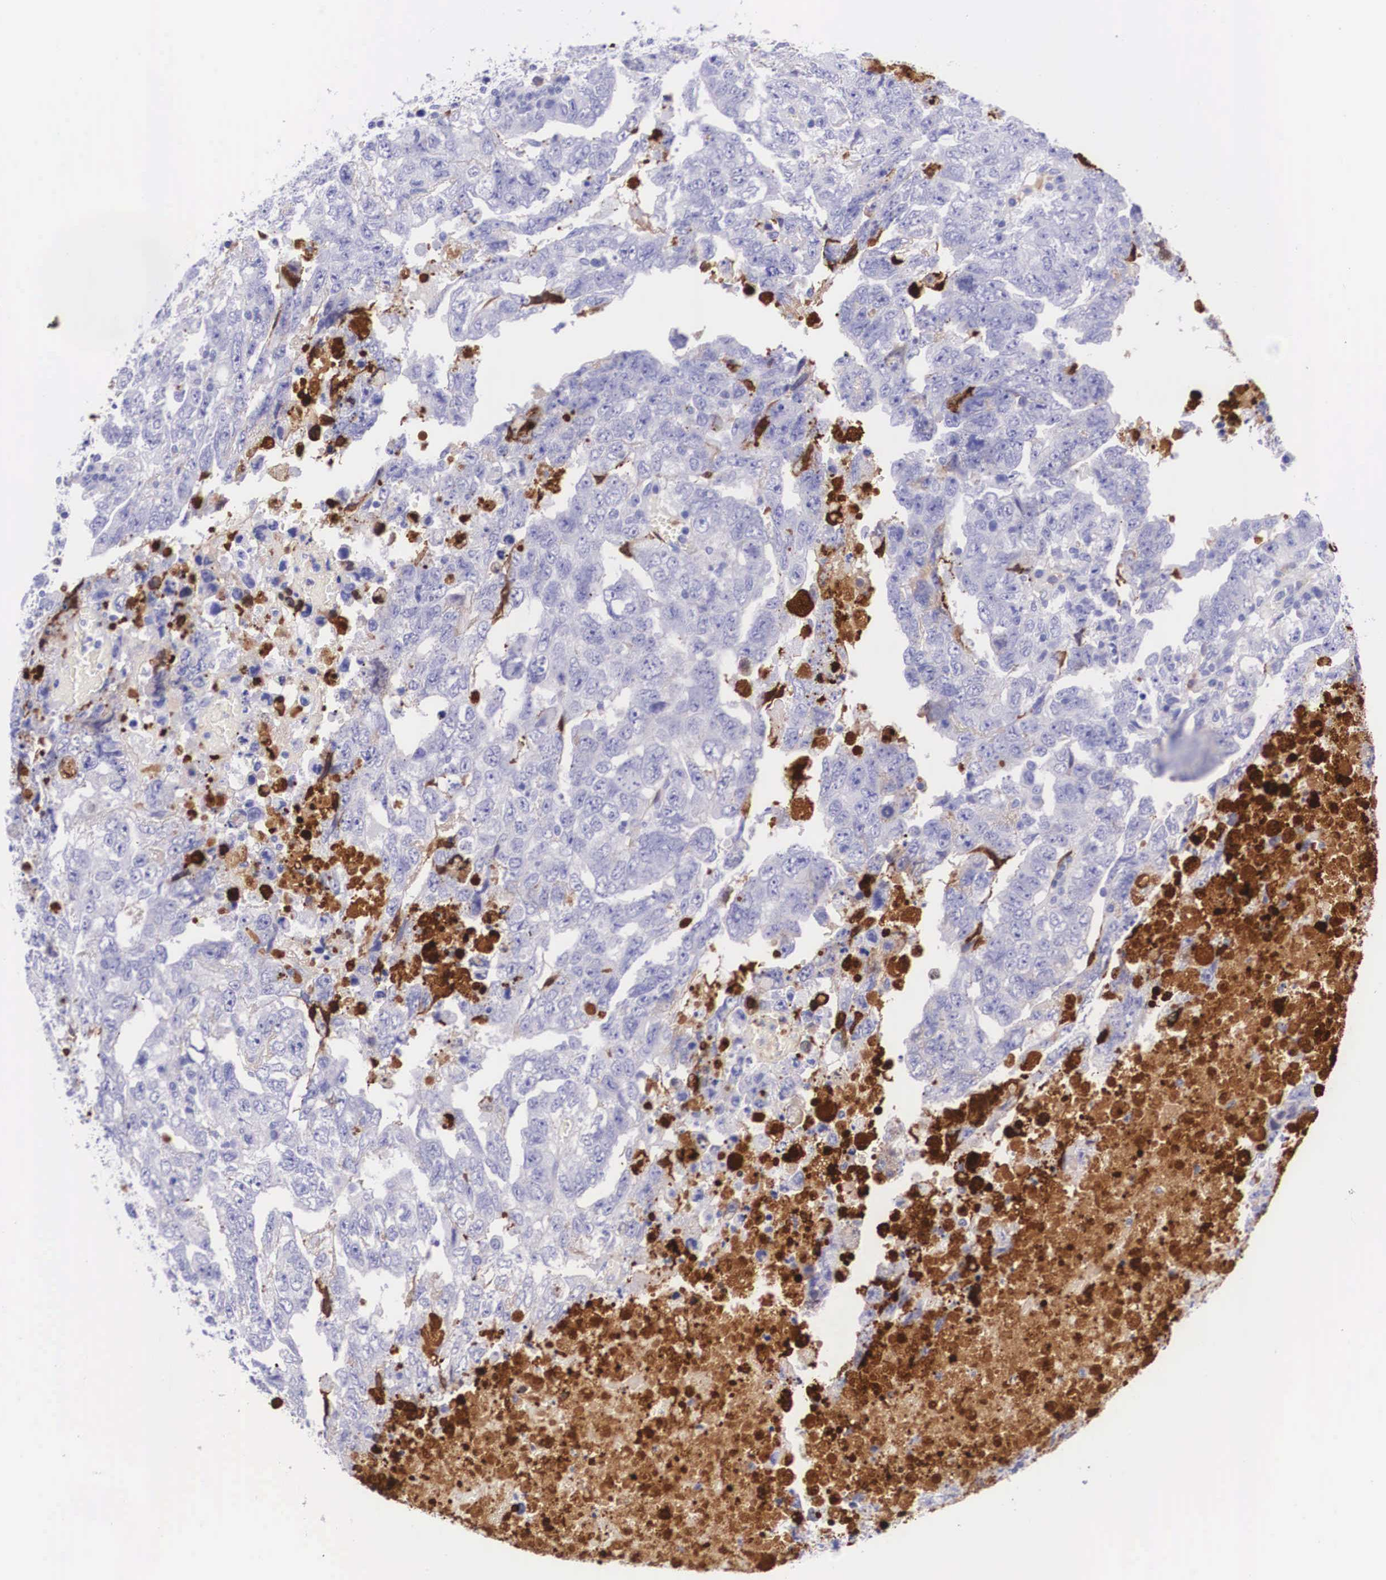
{"staining": {"intensity": "negative", "quantity": "none", "location": "none"}, "tissue": "testis cancer", "cell_type": "Tumor cells", "image_type": "cancer", "snomed": [{"axis": "morphology", "description": "Carcinoma, Embryonal, NOS"}, {"axis": "topography", "description": "Testis"}], "caption": "This is a photomicrograph of IHC staining of testis embryonal carcinoma, which shows no expression in tumor cells.", "gene": "PLG", "patient": {"sex": "male", "age": 36}}